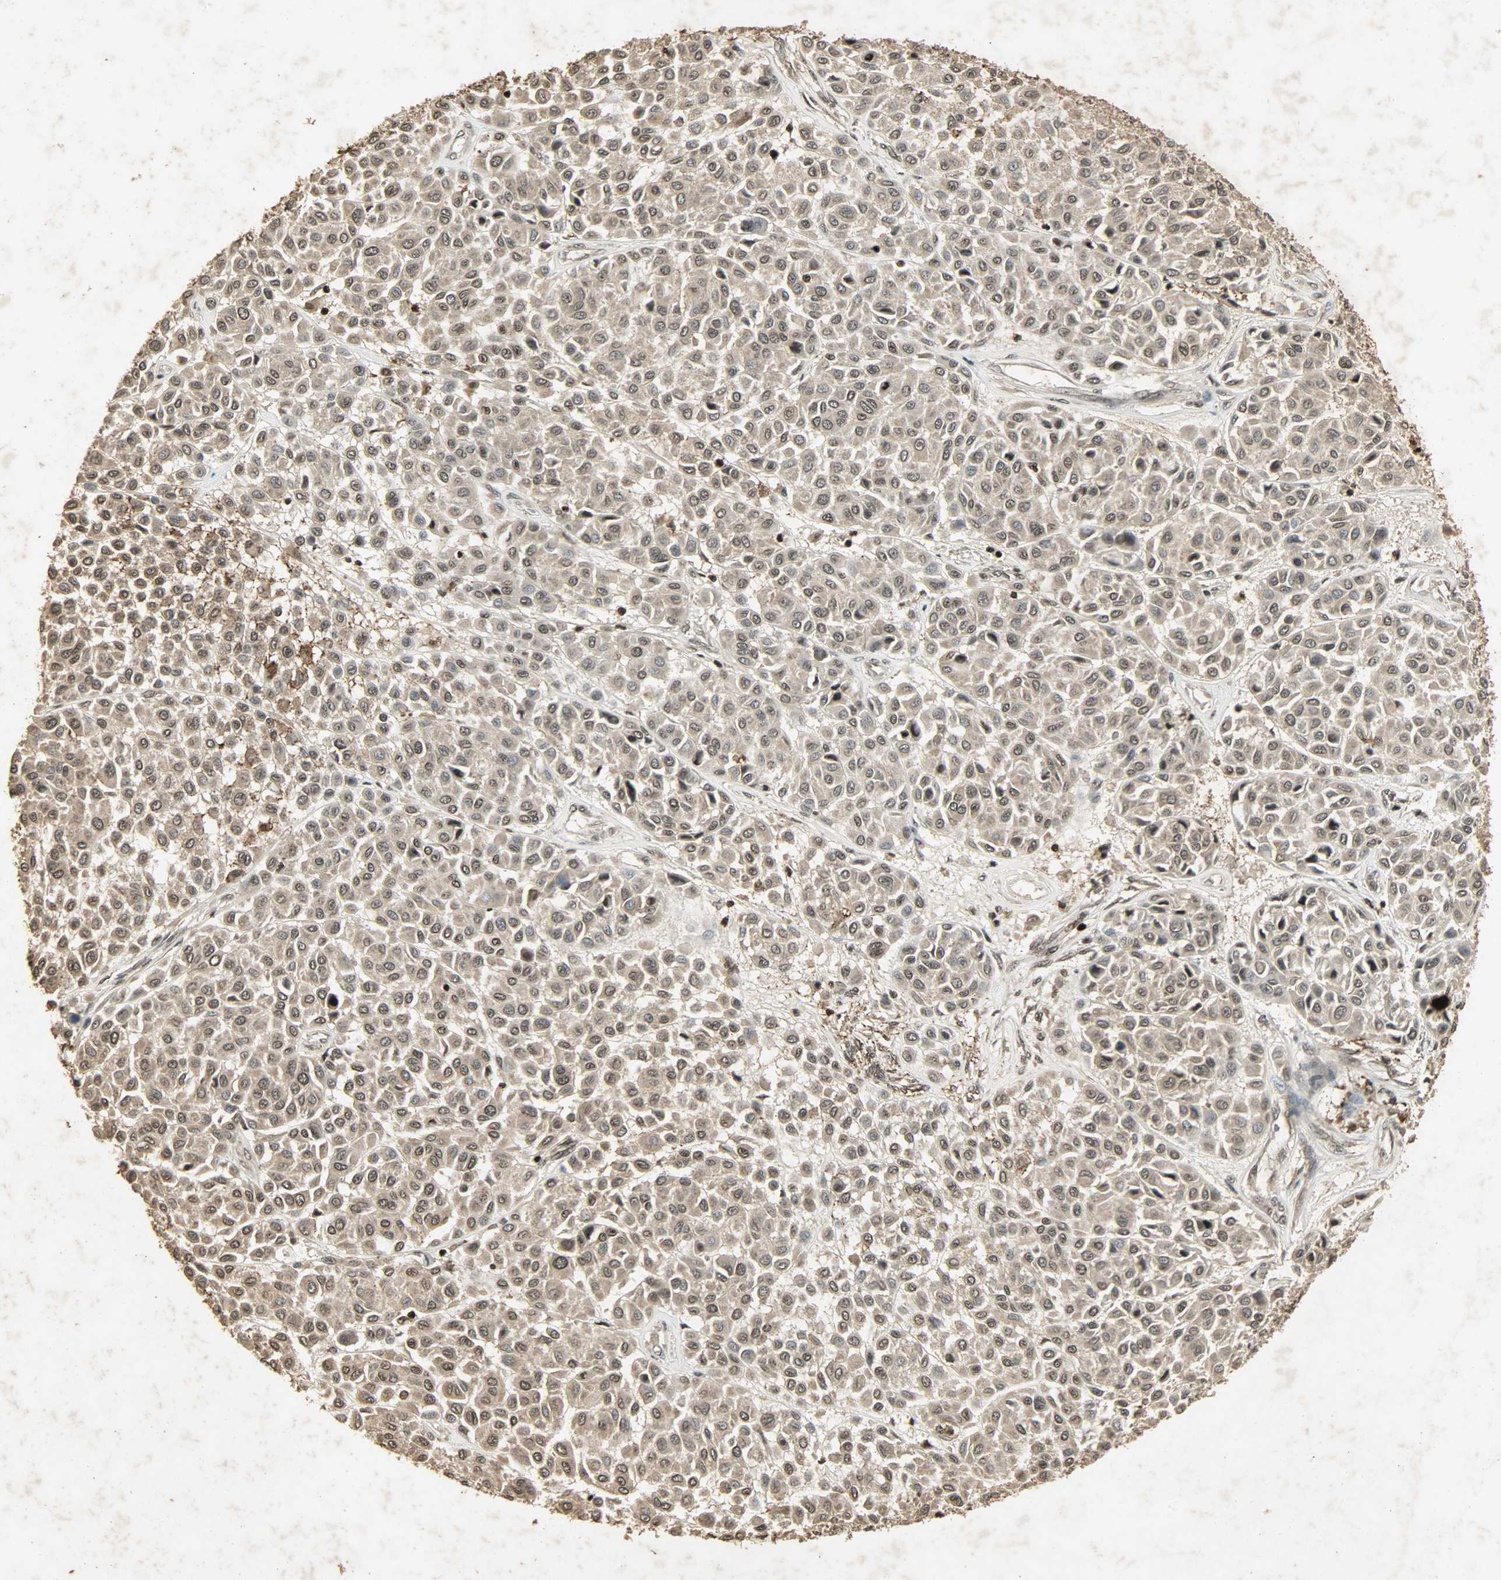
{"staining": {"intensity": "moderate", "quantity": ">75%", "location": "cytoplasmic/membranous,nuclear"}, "tissue": "melanoma", "cell_type": "Tumor cells", "image_type": "cancer", "snomed": [{"axis": "morphology", "description": "Malignant melanoma, Metastatic site"}, {"axis": "topography", "description": "Soft tissue"}], "caption": "IHC staining of malignant melanoma (metastatic site), which displays medium levels of moderate cytoplasmic/membranous and nuclear staining in about >75% of tumor cells indicating moderate cytoplasmic/membranous and nuclear protein positivity. The staining was performed using DAB (brown) for protein detection and nuclei were counterstained in hematoxylin (blue).", "gene": "PPP3R1", "patient": {"sex": "male", "age": 41}}